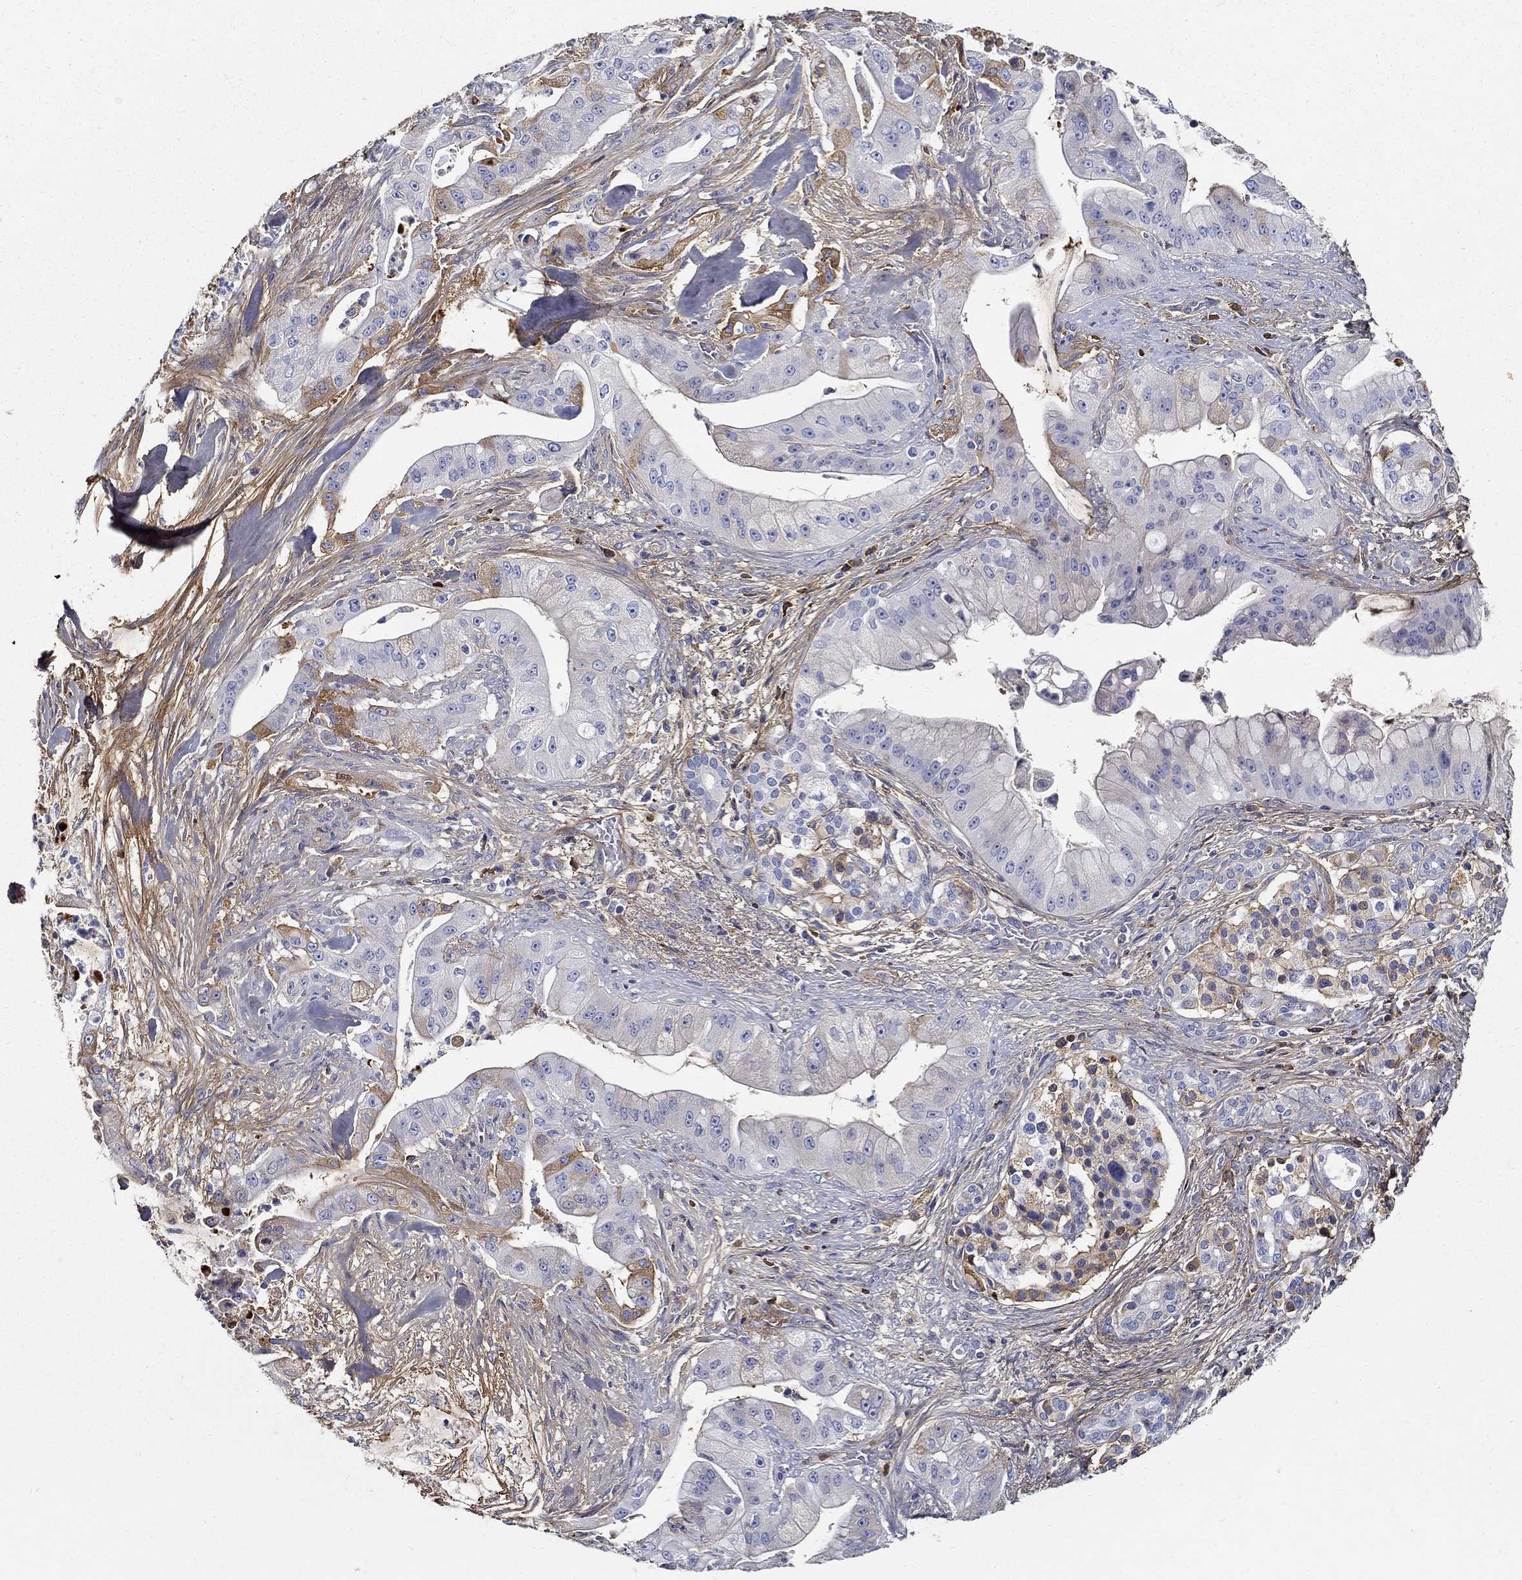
{"staining": {"intensity": "moderate", "quantity": "<25%", "location": "cytoplasmic/membranous"}, "tissue": "pancreatic cancer", "cell_type": "Tumor cells", "image_type": "cancer", "snomed": [{"axis": "morphology", "description": "Normal tissue, NOS"}, {"axis": "morphology", "description": "Inflammation, NOS"}, {"axis": "morphology", "description": "Adenocarcinoma, NOS"}, {"axis": "topography", "description": "Pancreas"}], "caption": "The image demonstrates immunohistochemical staining of pancreatic cancer (adenocarcinoma). There is moderate cytoplasmic/membranous positivity is identified in about <25% of tumor cells.", "gene": "TGFBI", "patient": {"sex": "male", "age": 57}}